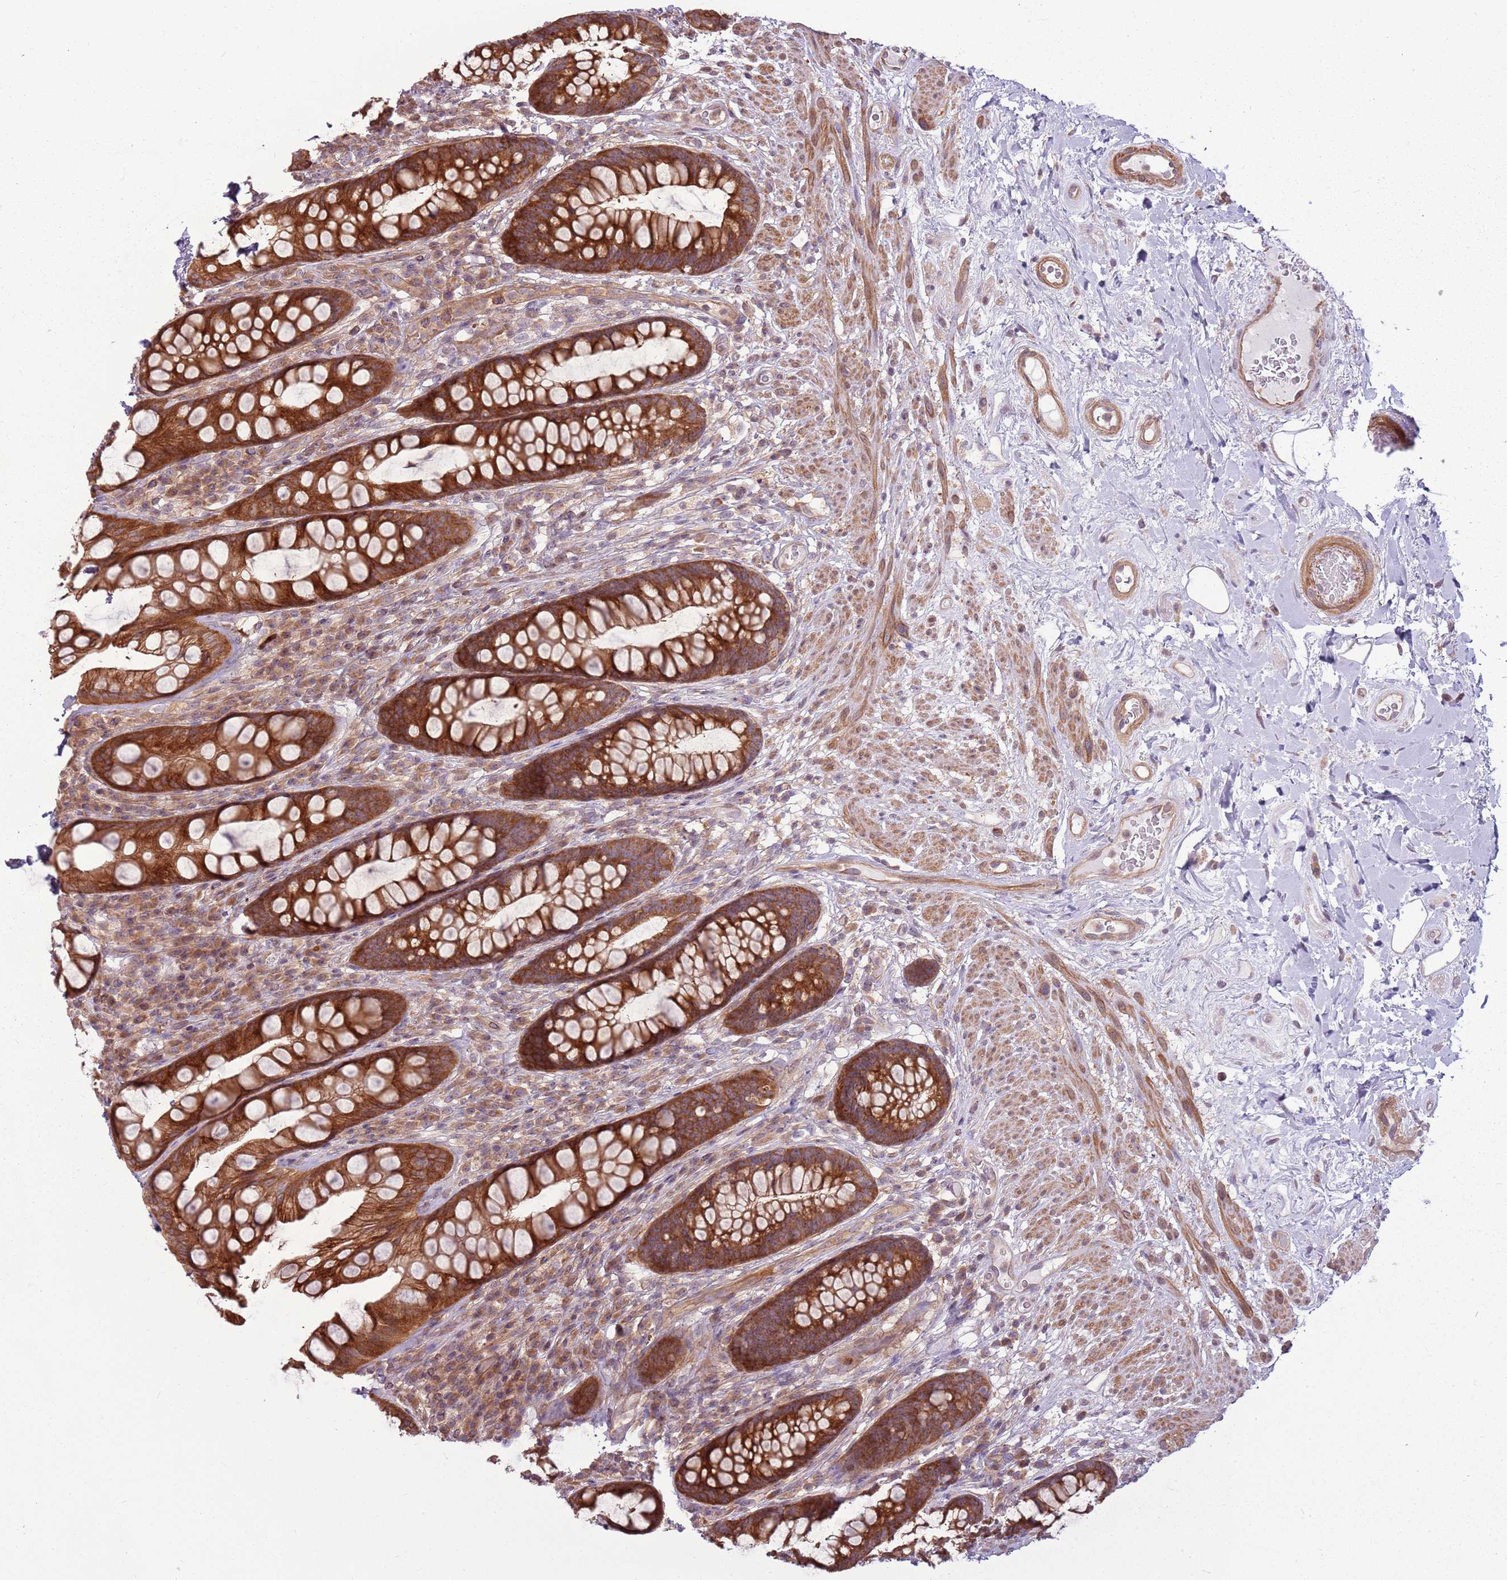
{"staining": {"intensity": "strong", "quantity": ">75%", "location": "cytoplasmic/membranous"}, "tissue": "rectum", "cell_type": "Glandular cells", "image_type": "normal", "snomed": [{"axis": "morphology", "description": "Normal tissue, NOS"}, {"axis": "topography", "description": "Rectum"}], "caption": "Immunohistochemical staining of benign rectum shows strong cytoplasmic/membranous protein positivity in about >75% of glandular cells.", "gene": "RPL21", "patient": {"sex": "male", "age": 74}}